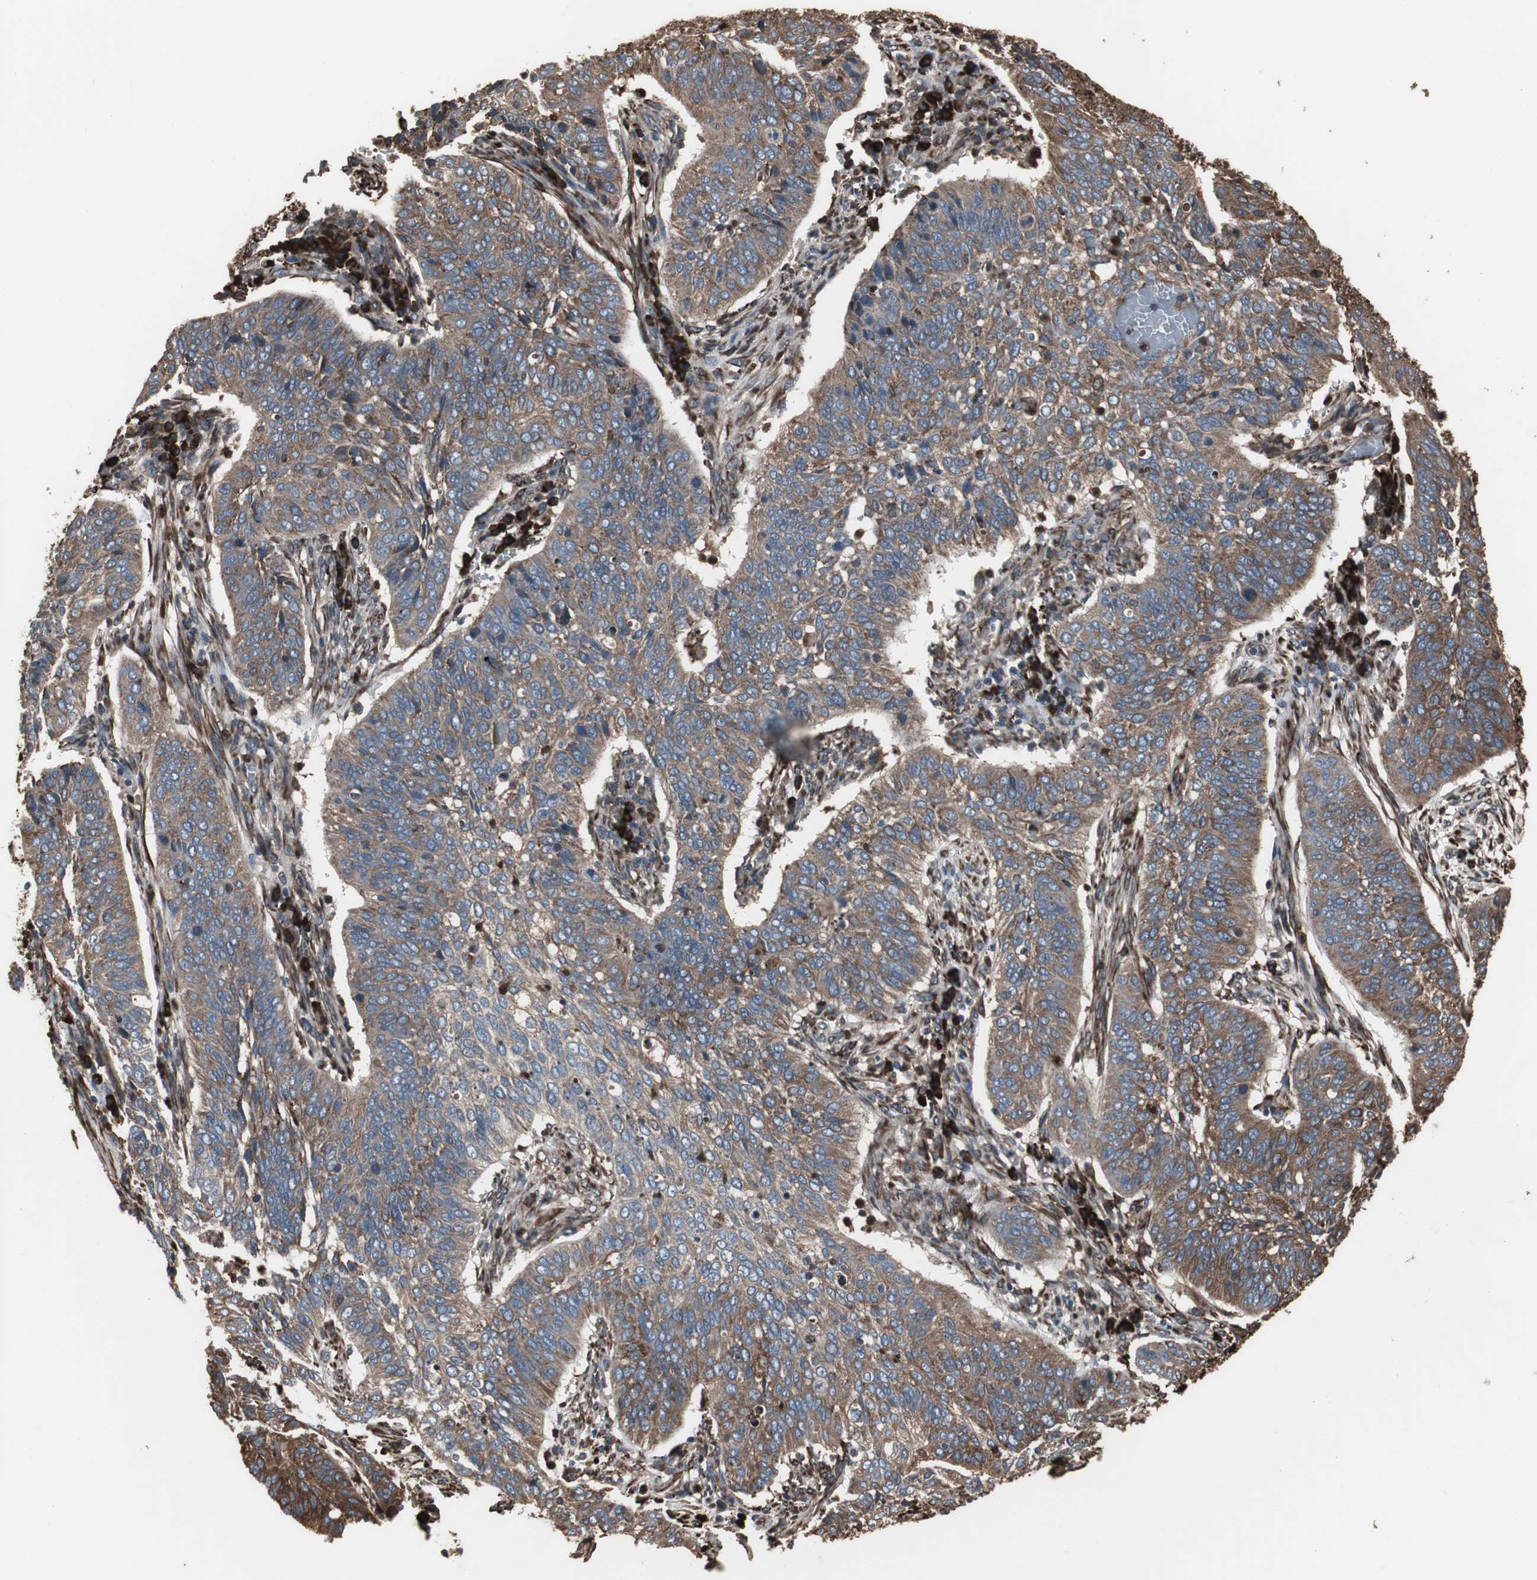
{"staining": {"intensity": "moderate", "quantity": ">75%", "location": "cytoplasmic/membranous"}, "tissue": "cervical cancer", "cell_type": "Tumor cells", "image_type": "cancer", "snomed": [{"axis": "morphology", "description": "Squamous cell carcinoma, NOS"}, {"axis": "topography", "description": "Cervix"}], "caption": "Immunohistochemistry (IHC) (DAB (3,3'-diaminobenzidine)) staining of human squamous cell carcinoma (cervical) reveals moderate cytoplasmic/membranous protein expression in approximately >75% of tumor cells.", "gene": "CALU", "patient": {"sex": "female", "age": 39}}